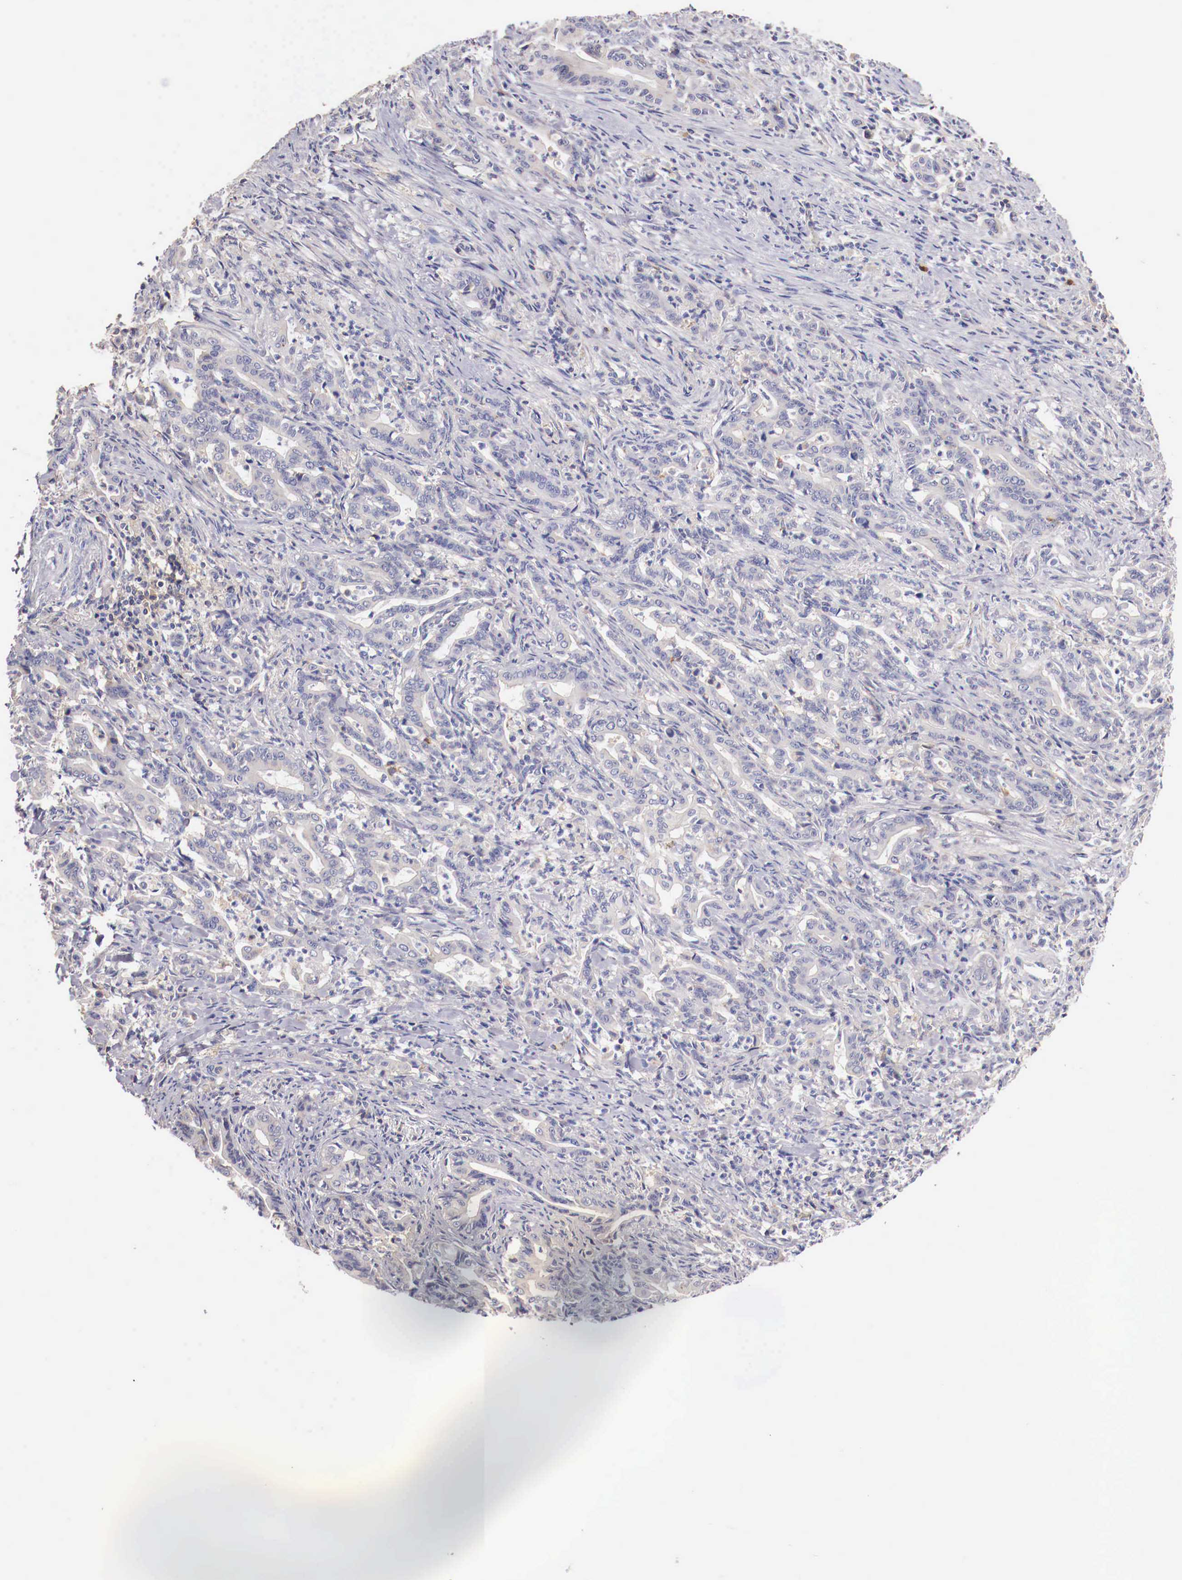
{"staining": {"intensity": "negative", "quantity": "none", "location": "none"}, "tissue": "stomach cancer", "cell_type": "Tumor cells", "image_type": "cancer", "snomed": [{"axis": "morphology", "description": "Adenocarcinoma, NOS"}, {"axis": "topography", "description": "Stomach"}], "caption": "Immunohistochemistry (IHC) histopathology image of adenocarcinoma (stomach) stained for a protein (brown), which reveals no positivity in tumor cells.", "gene": "PITPNA", "patient": {"sex": "female", "age": 76}}